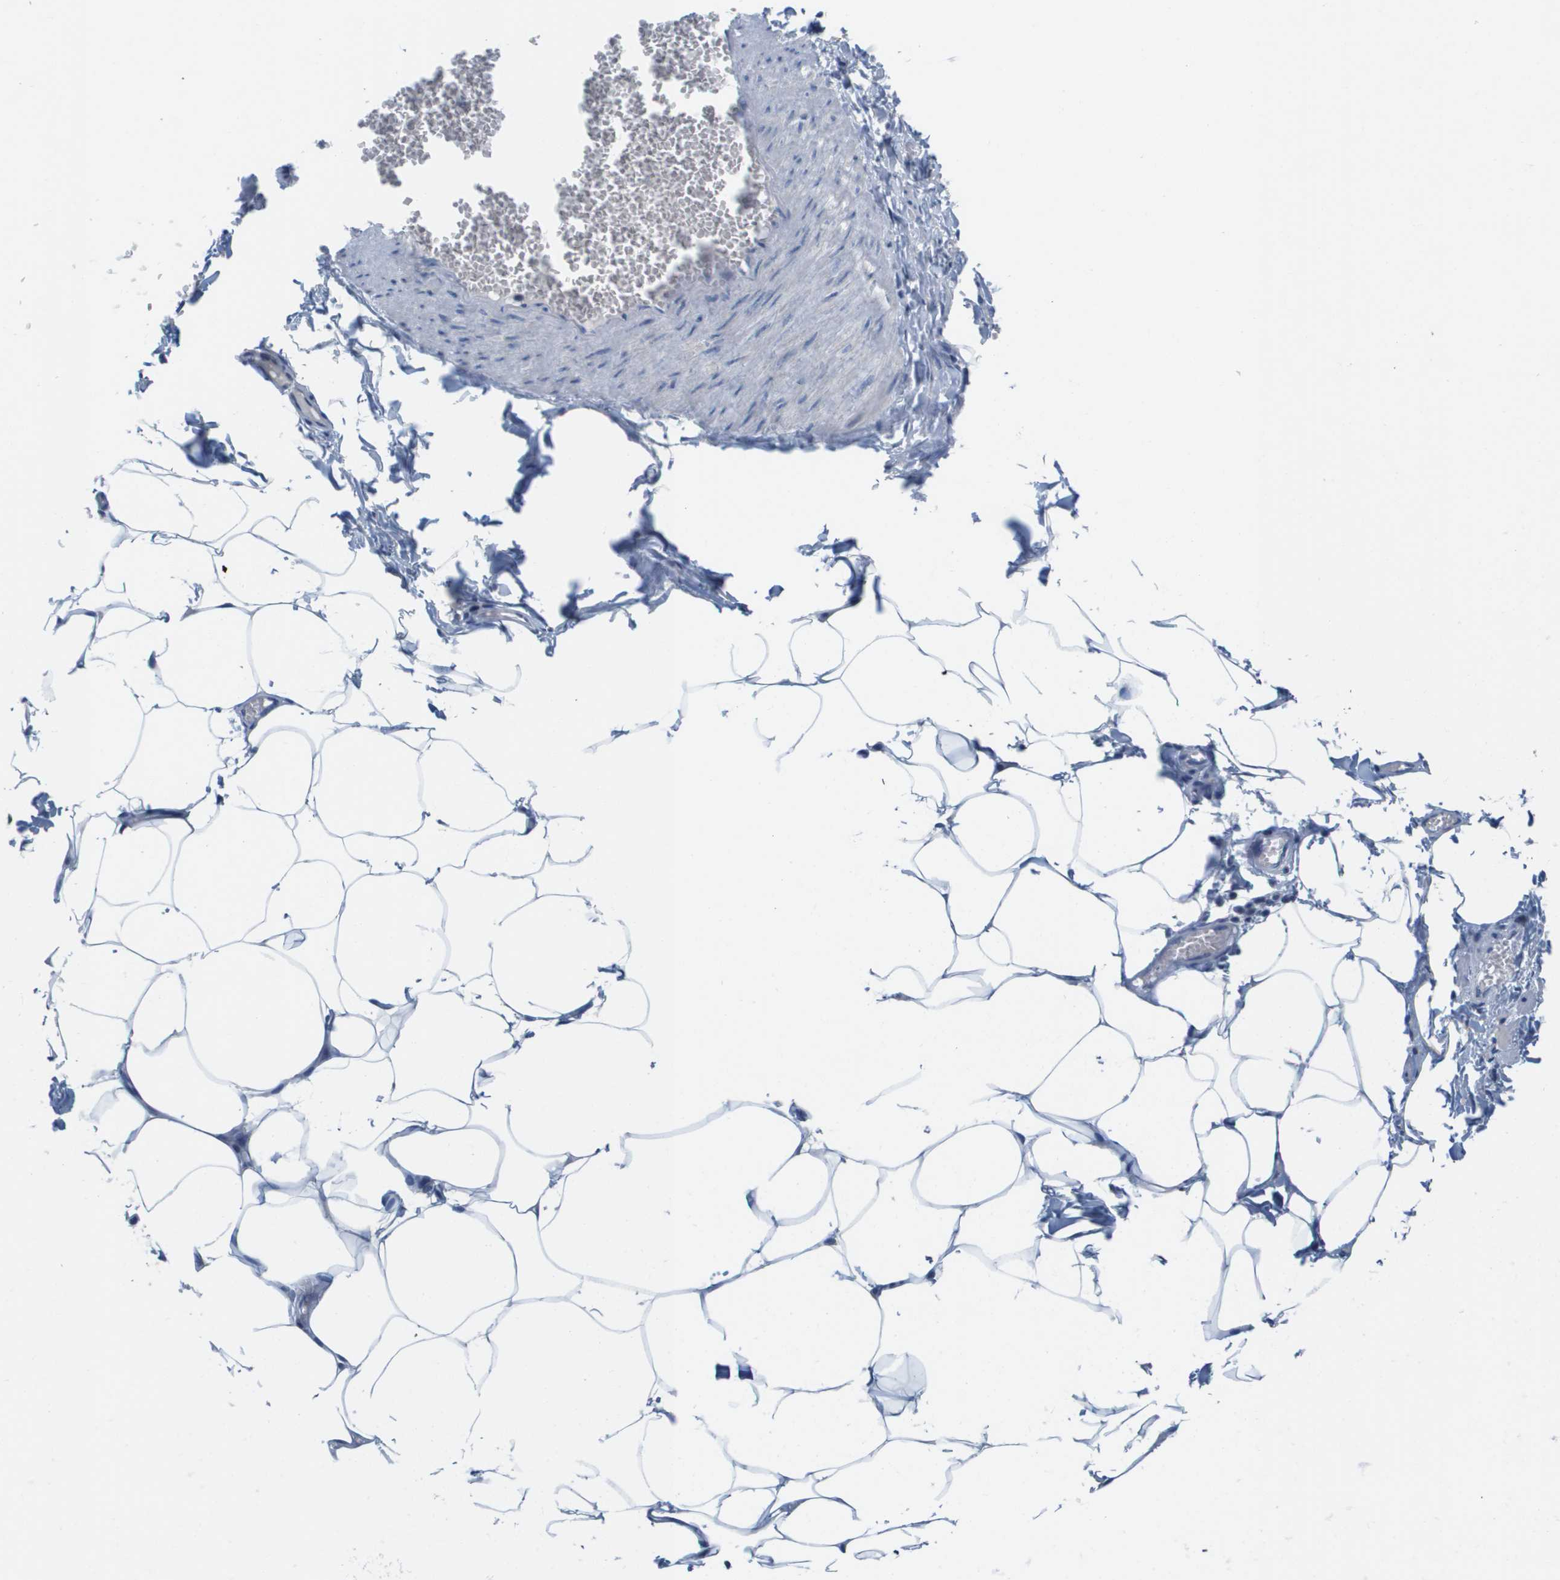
{"staining": {"intensity": "negative", "quantity": "none", "location": "none"}, "tissue": "adipose tissue", "cell_type": "Adipocytes", "image_type": "normal", "snomed": [{"axis": "morphology", "description": "Normal tissue, NOS"}, {"axis": "topography", "description": "Vascular tissue"}], "caption": "High power microscopy photomicrograph of an IHC micrograph of unremarkable adipose tissue, revealing no significant positivity in adipocytes. (DAB (3,3'-diaminobenzidine) immunohistochemistry visualized using brightfield microscopy, high magnification).", "gene": "CAPN11", "patient": {"sex": "male", "age": 41}}